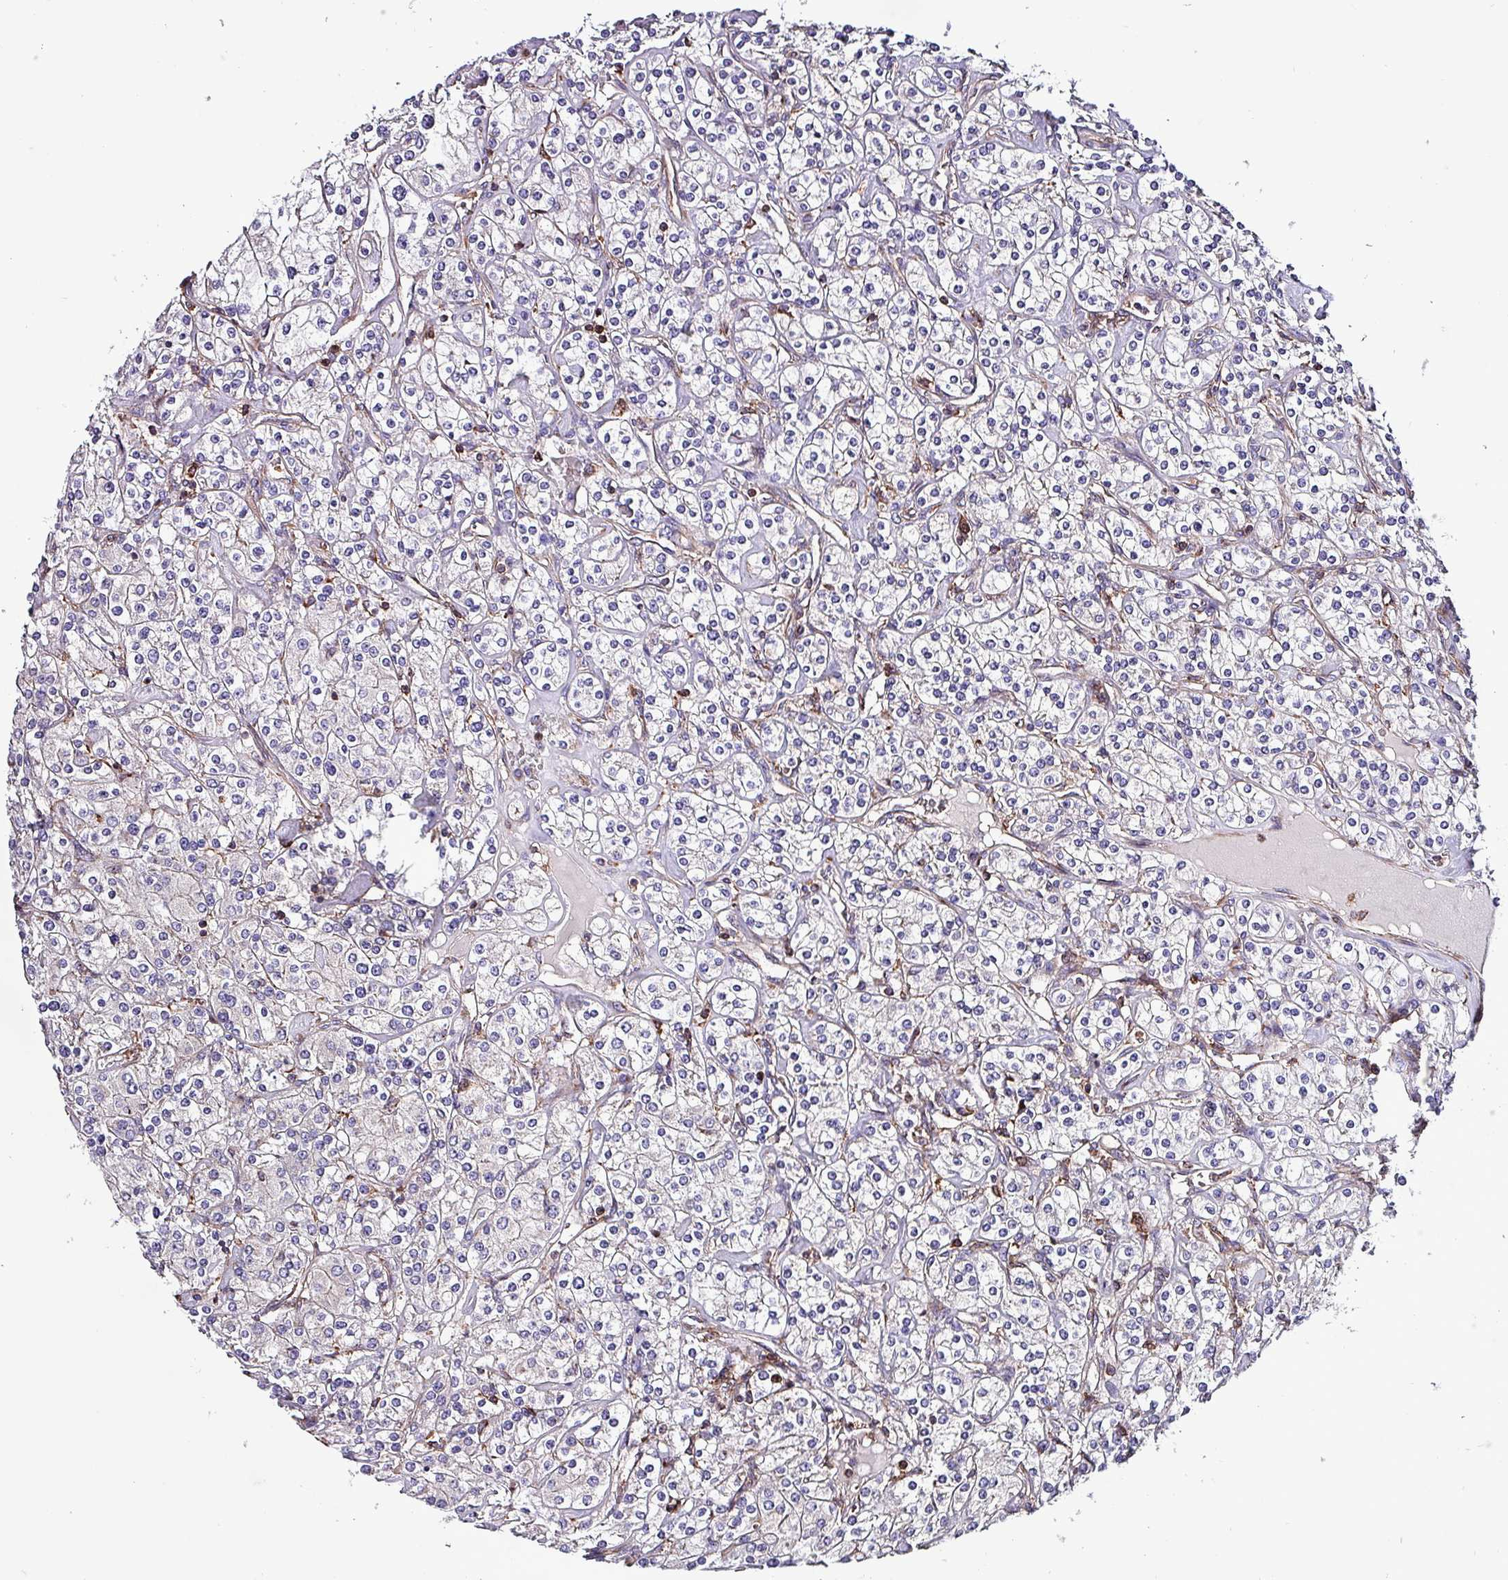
{"staining": {"intensity": "negative", "quantity": "none", "location": "none"}, "tissue": "renal cancer", "cell_type": "Tumor cells", "image_type": "cancer", "snomed": [{"axis": "morphology", "description": "Adenocarcinoma, NOS"}, {"axis": "topography", "description": "Kidney"}], "caption": "High power microscopy histopathology image of an immunohistochemistry micrograph of adenocarcinoma (renal), revealing no significant staining in tumor cells.", "gene": "VAMP4", "patient": {"sex": "male", "age": 77}}